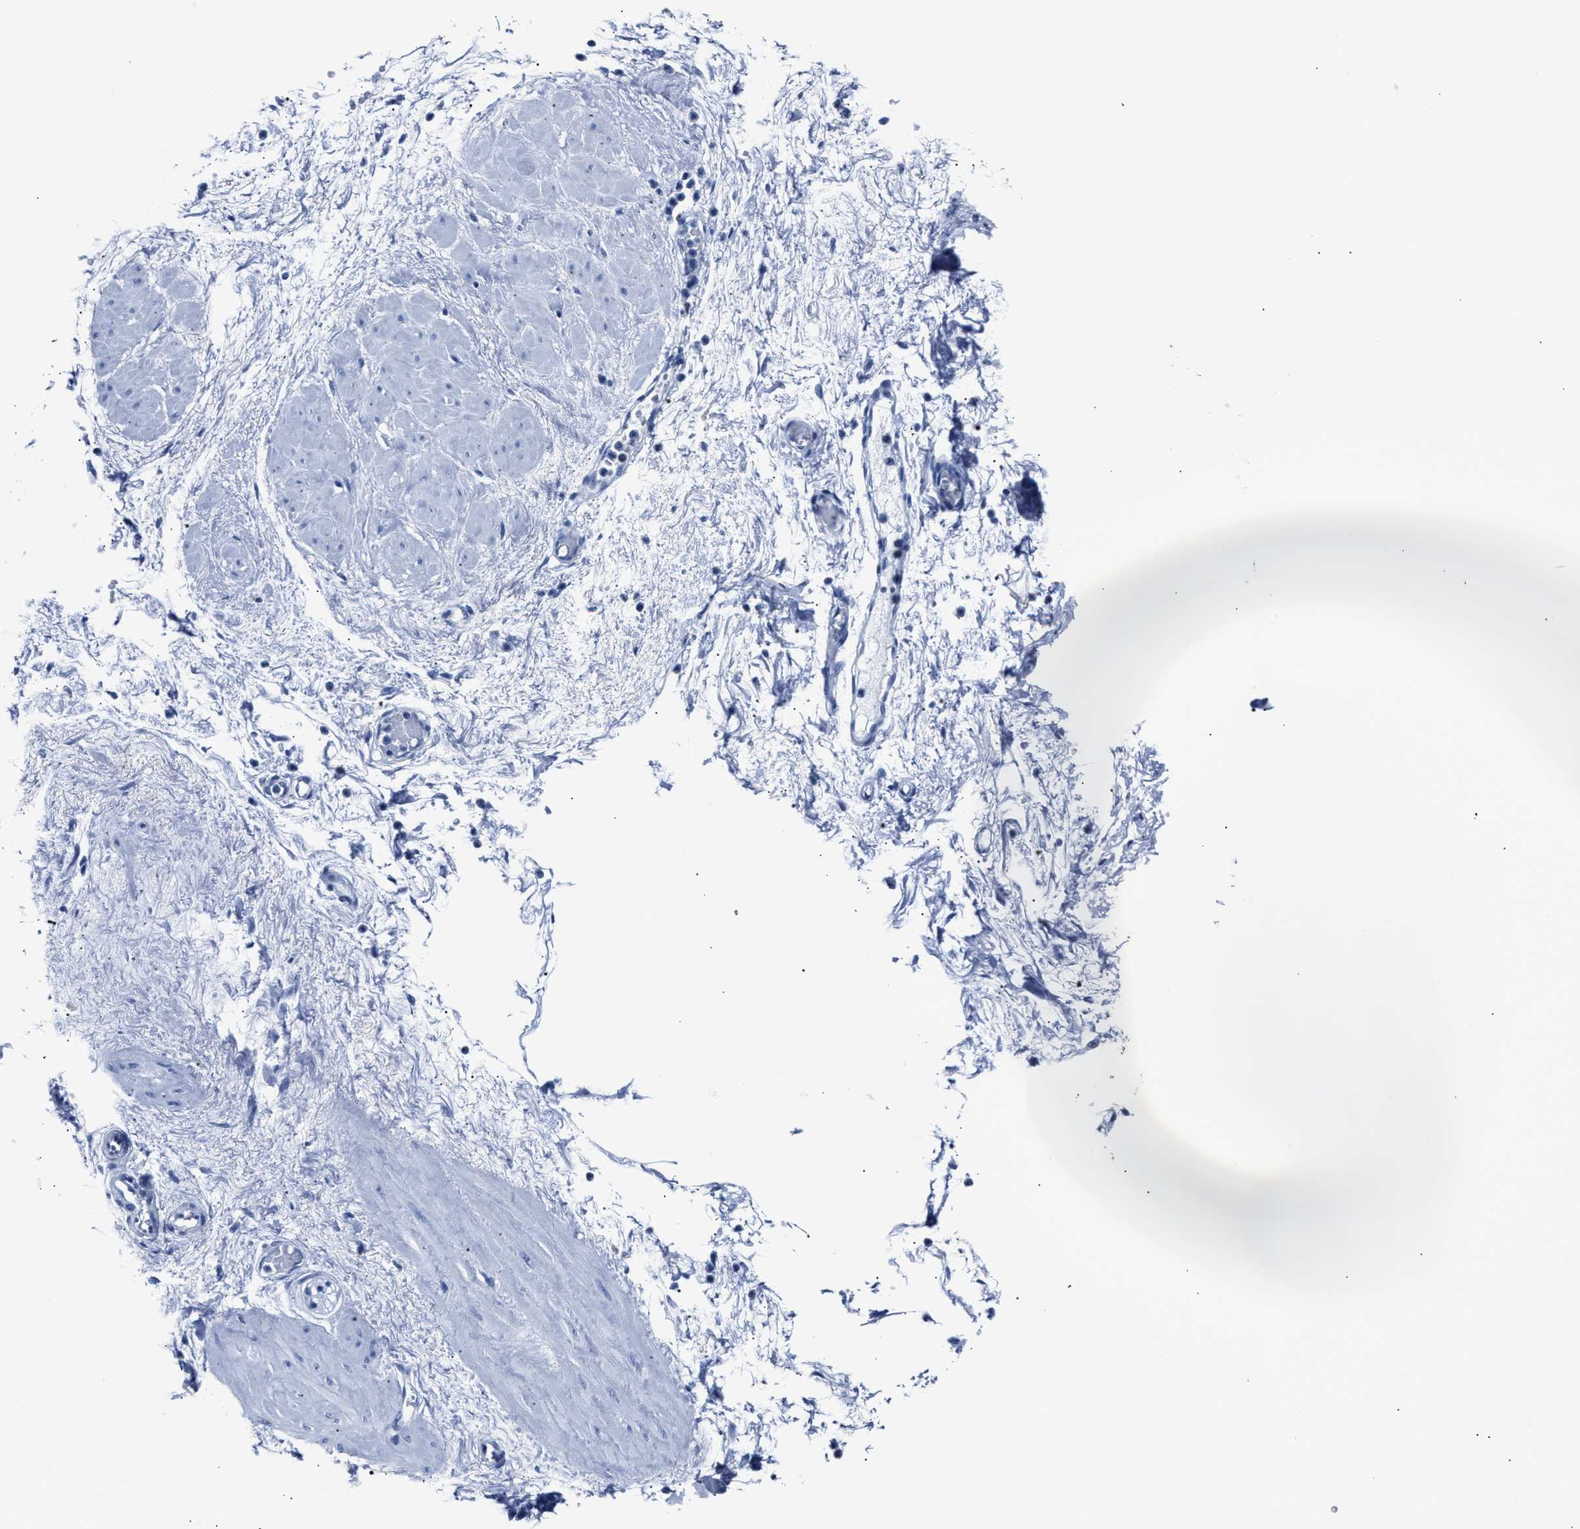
{"staining": {"intensity": "negative", "quantity": "none", "location": "none"}, "tissue": "adipose tissue", "cell_type": "Adipocytes", "image_type": "normal", "snomed": [{"axis": "morphology", "description": "Normal tissue, NOS"}, {"axis": "topography", "description": "Soft tissue"}, {"axis": "topography", "description": "Vascular tissue"}], "caption": "Micrograph shows no significant protein positivity in adipocytes of normal adipose tissue.", "gene": "AMACR", "patient": {"sex": "female", "age": 35}}